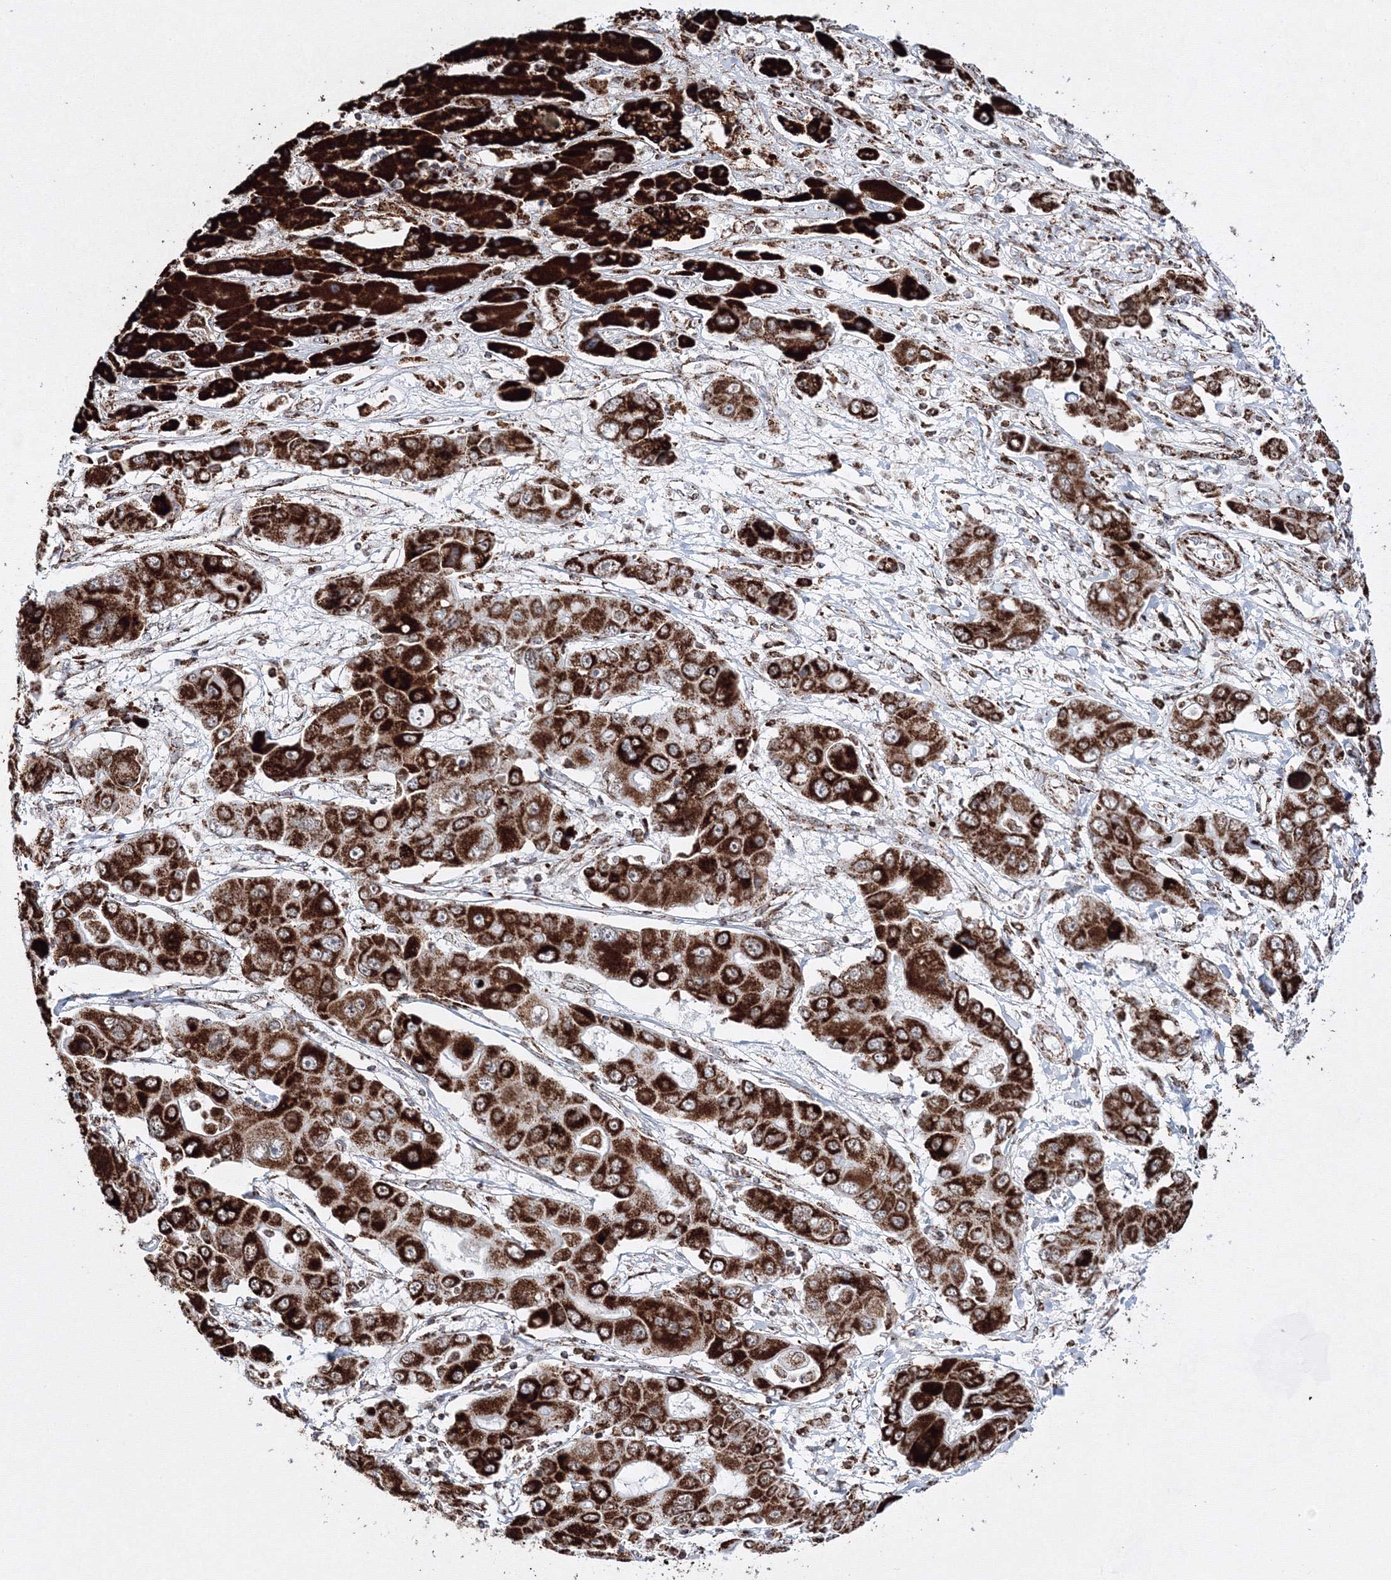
{"staining": {"intensity": "strong", "quantity": ">75%", "location": "cytoplasmic/membranous"}, "tissue": "liver cancer", "cell_type": "Tumor cells", "image_type": "cancer", "snomed": [{"axis": "morphology", "description": "Cholangiocarcinoma"}, {"axis": "topography", "description": "Liver"}], "caption": "Immunohistochemistry of liver cholangiocarcinoma shows high levels of strong cytoplasmic/membranous positivity in about >75% of tumor cells.", "gene": "HADHB", "patient": {"sex": "male", "age": 67}}